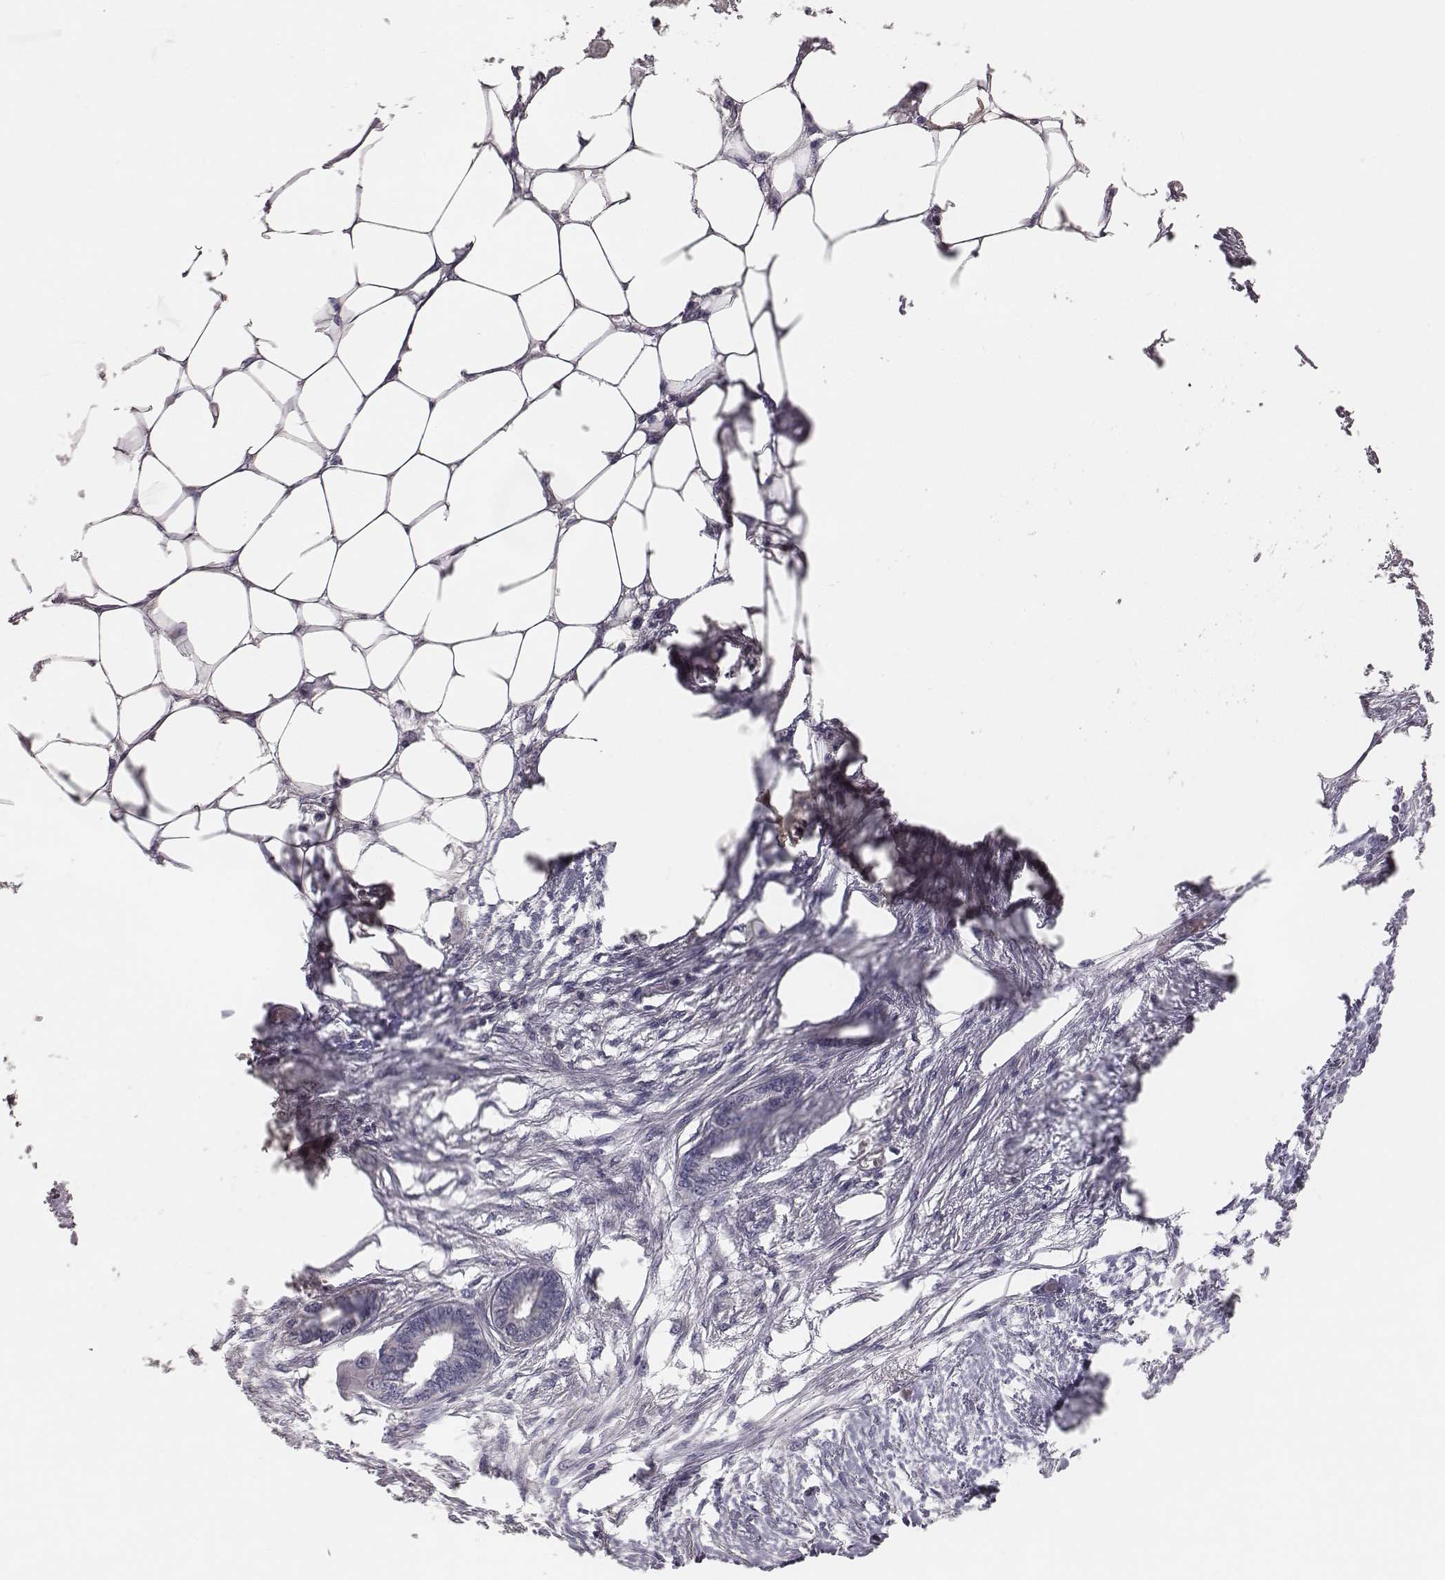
{"staining": {"intensity": "negative", "quantity": "none", "location": "none"}, "tissue": "endometrial cancer", "cell_type": "Tumor cells", "image_type": "cancer", "snomed": [{"axis": "morphology", "description": "Adenocarcinoma, NOS"}, {"axis": "morphology", "description": "Adenocarcinoma, metastatic, NOS"}, {"axis": "topography", "description": "Adipose tissue"}, {"axis": "topography", "description": "Endometrium"}], "caption": "Image shows no significant protein positivity in tumor cells of endometrial cancer.", "gene": "MYH6", "patient": {"sex": "female", "age": 67}}